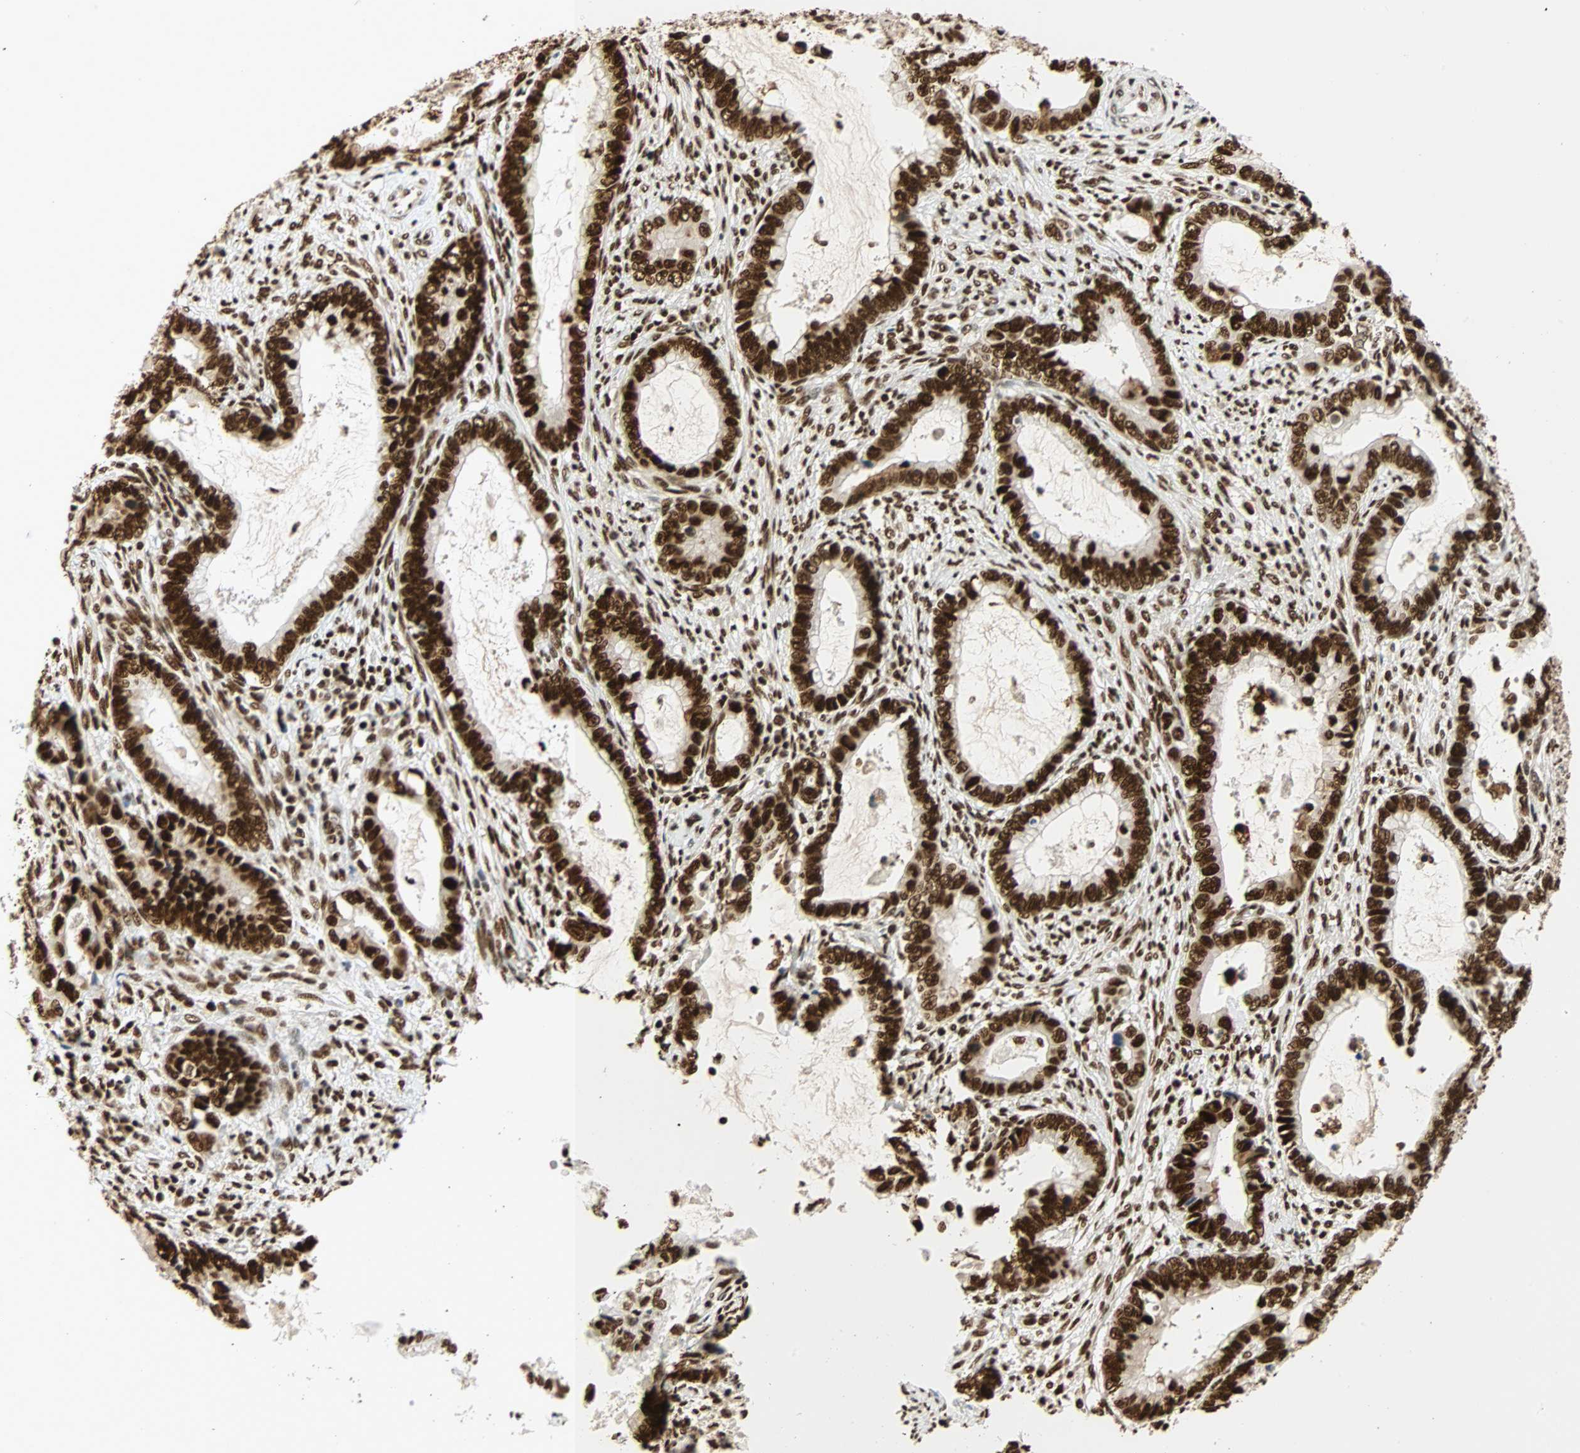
{"staining": {"intensity": "strong", "quantity": ">75%", "location": "nuclear"}, "tissue": "cervical cancer", "cell_type": "Tumor cells", "image_type": "cancer", "snomed": [{"axis": "morphology", "description": "Adenocarcinoma, NOS"}, {"axis": "topography", "description": "Cervix"}], "caption": "A brown stain shows strong nuclear staining of a protein in human cervical cancer tumor cells. (Brightfield microscopy of DAB IHC at high magnification).", "gene": "CDK12", "patient": {"sex": "female", "age": 44}}